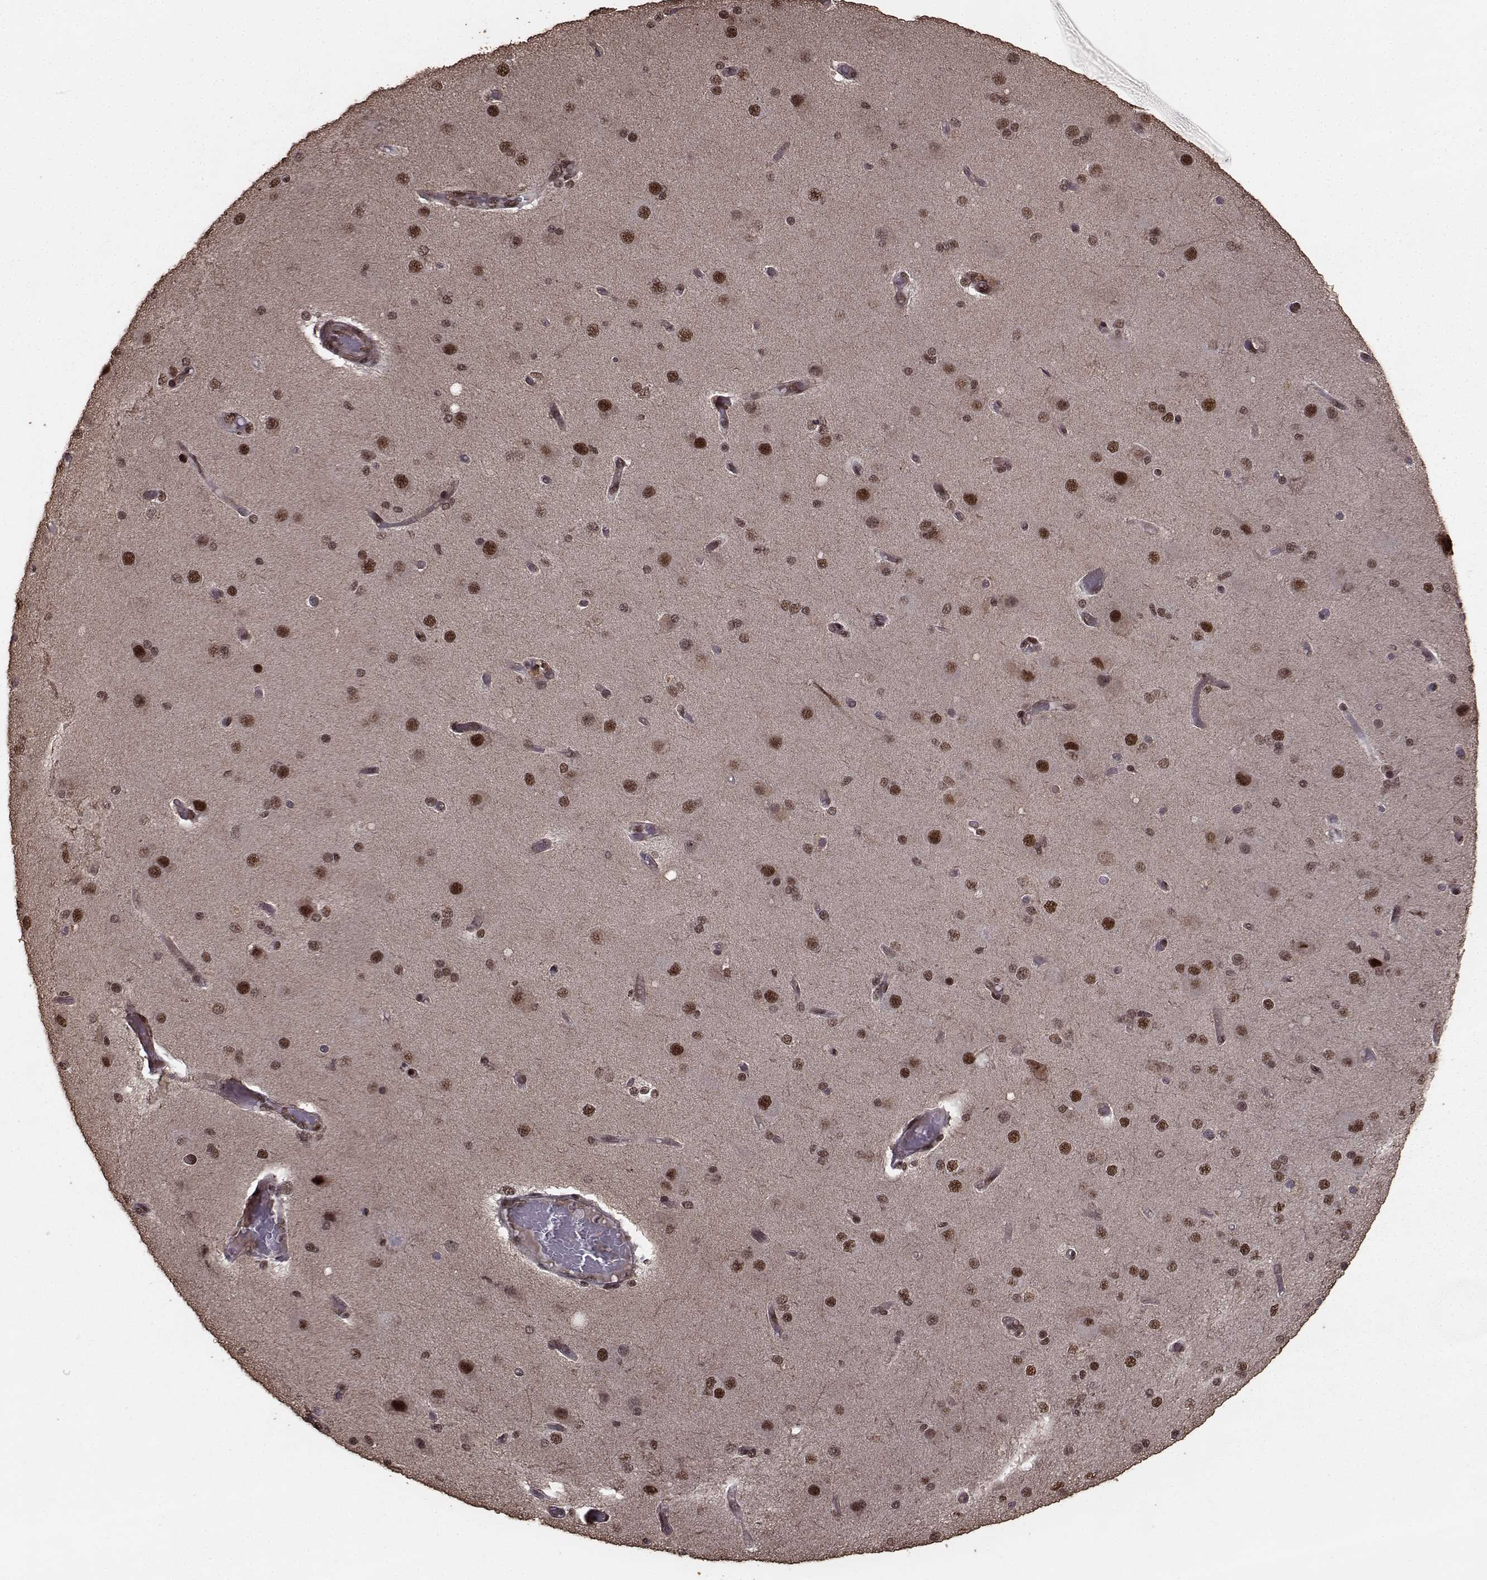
{"staining": {"intensity": "negative", "quantity": "none", "location": "none"}, "tissue": "cerebral cortex", "cell_type": "Endothelial cells", "image_type": "normal", "snomed": [{"axis": "morphology", "description": "Normal tissue, NOS"}, {"axis": "morphology", "description": "Glioma, malignant, High grade"}, {"axis": "topography", "description": "Cerebral cortex"}], "caption": "The image exhibits no staining of endothelial cells in benign cerebral cortex. (Immunohistochemistry, brightfield microscopy, high magnification).", "gene": "SF1", "patient": {"sex": "male", "age": 77}}